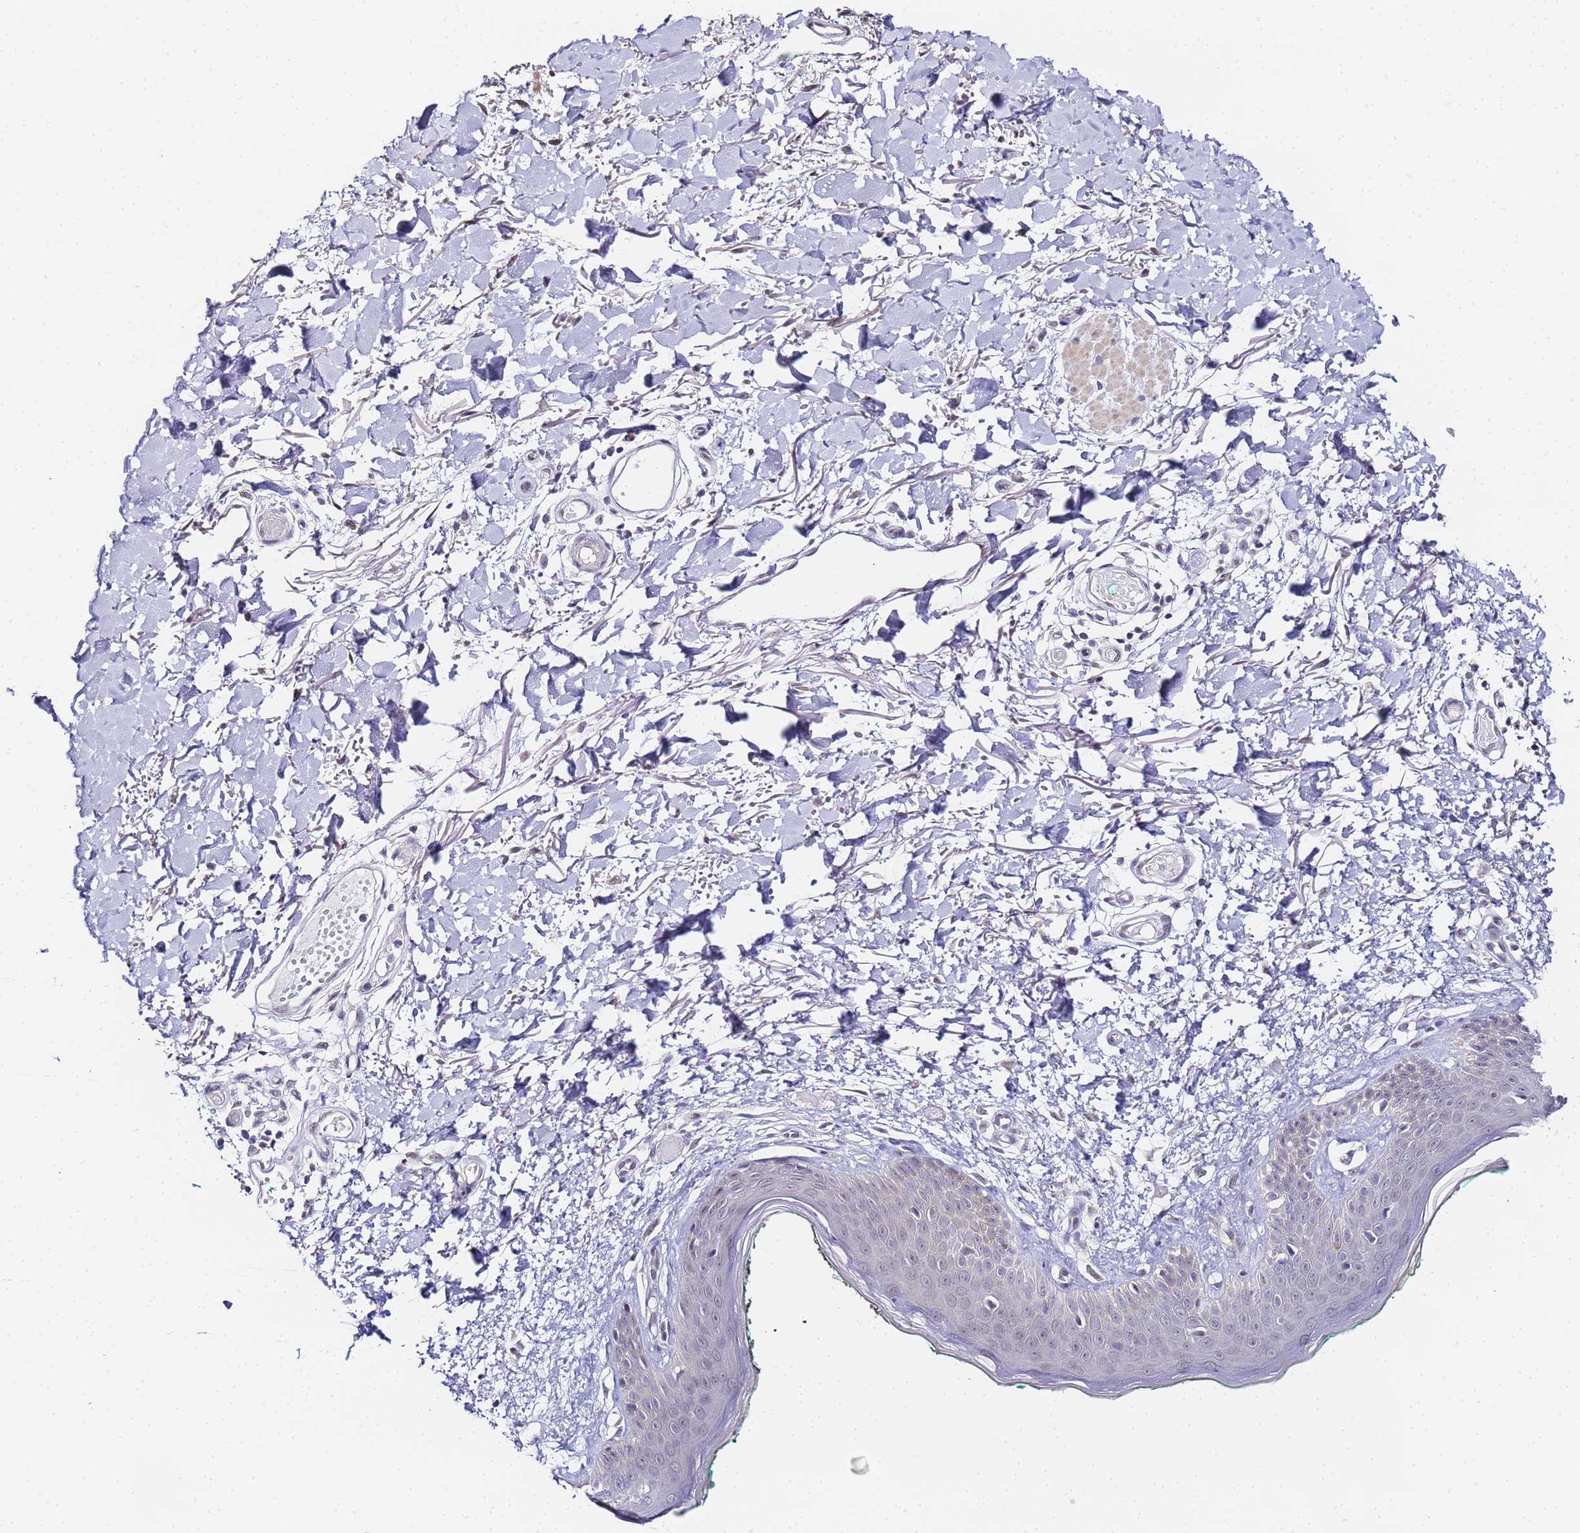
{"staining": {"intensity": "negative", "quantity": "none", "location": "none"}, "tissue": "skin", "cell_type": "Fibroblasts", "image_type": "normal", "snomed": [{"axis": "morphology", "description": "Normal tissue, NOS"}, {"axis": "morphology", "description": "Malignant melanoma, NOS"}, {"axis": "topography", "description": "Skin"}], "caption": "This is a image of IHC staining of unremarkable skin, which shows no positivity in fibroblasts.", "gene": "LSM3", "patient": {"sex": "male", "age": 62}}